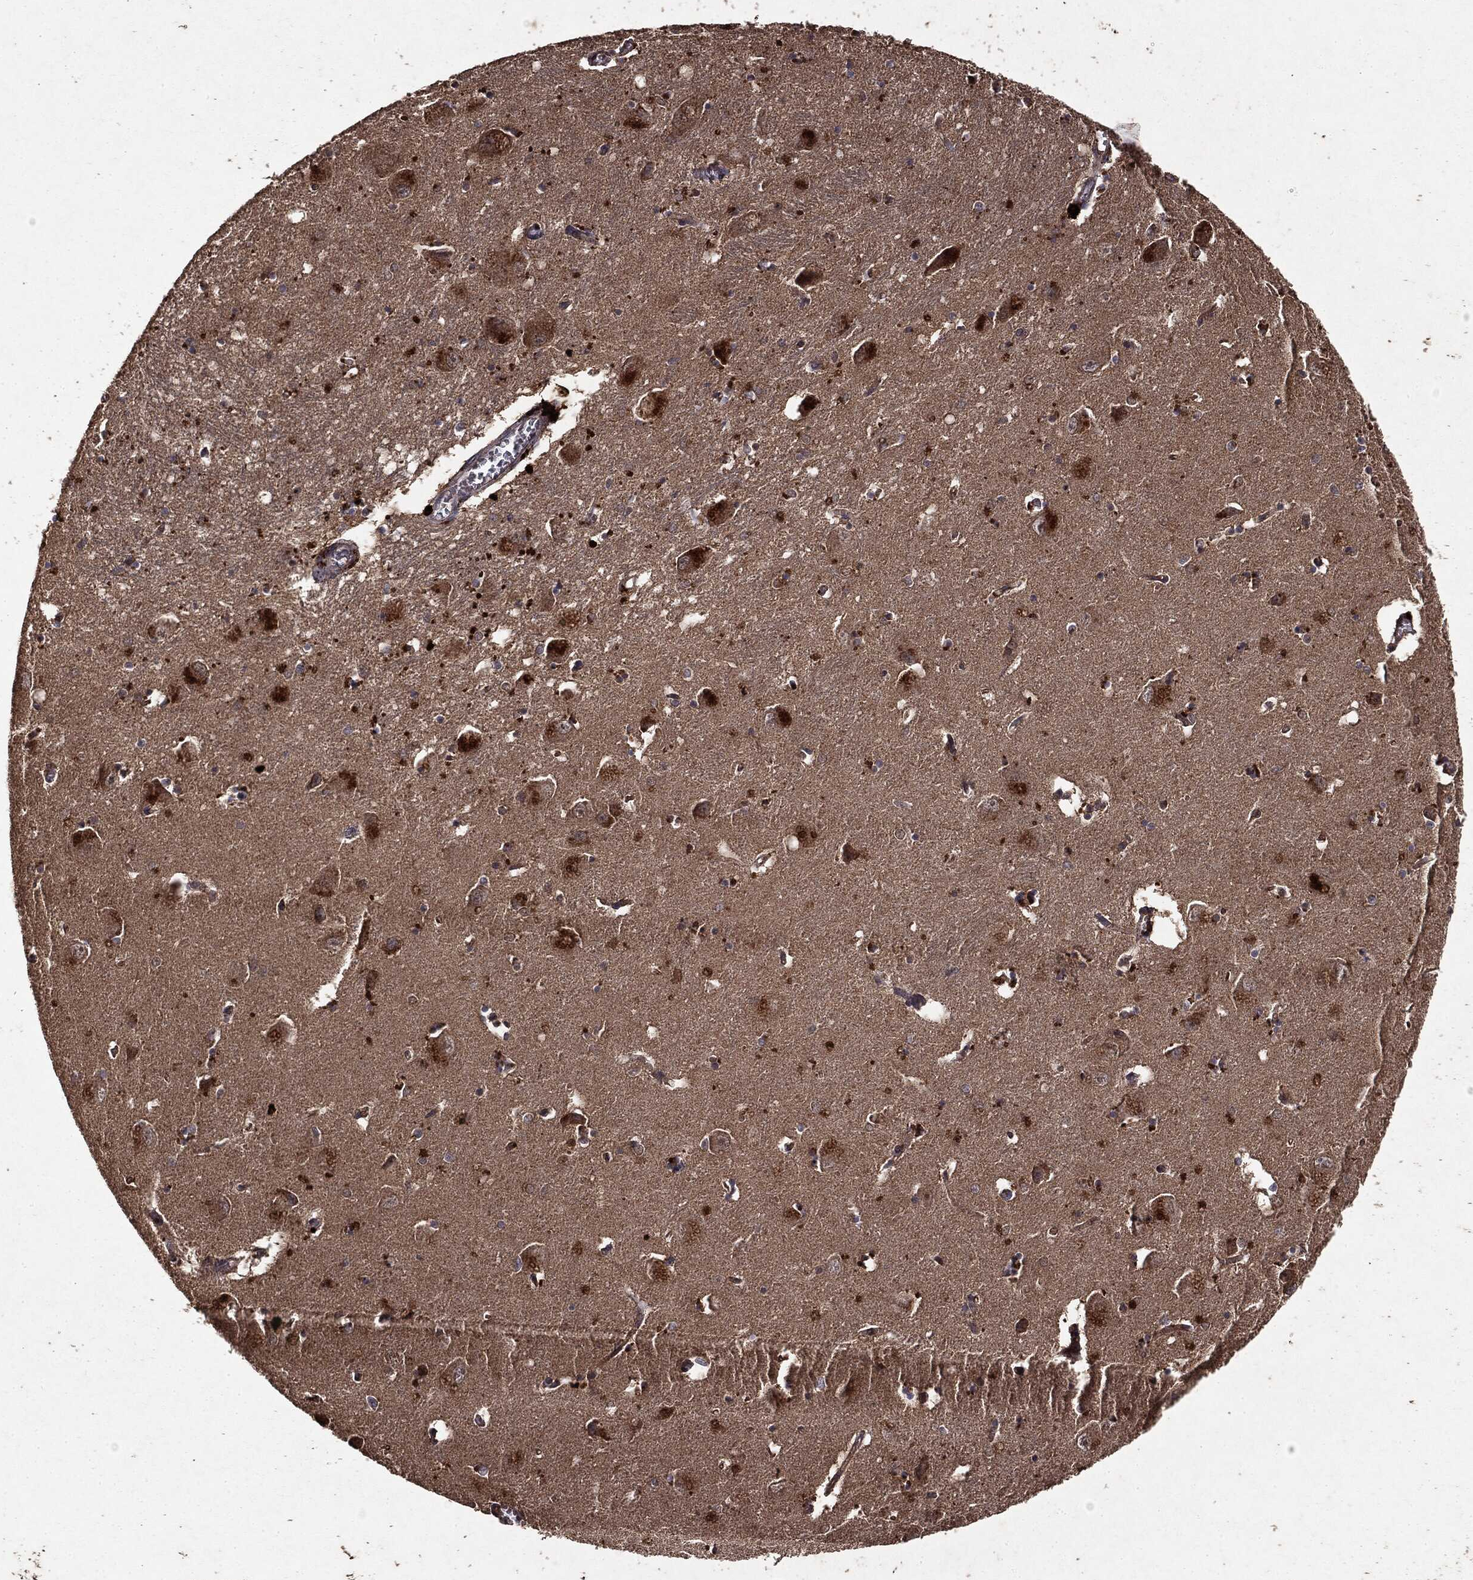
{"staining": {"intensity": "negative", "quantity": "none", "location": "none"}, "tissue": "caudate", "cell_type": "Glial cells", "image_type": "normal", "snomed": [{"axis": "morphology", "description": "Normal tissue, NOS"}, {"axis": "topography", "description": "Lateral ventricle wall"}], "caption": "High power microscopy micrograph of an immunohistochemistry (IHC) histopathology image of unremarkable caudate, revealing no significant positivity in glial cells. The staining is performed using DAB brown chromogen with nuclei counter-stained in using hematoxylin.", "gene": "MTOR", "patient": {"sex": "male", "age": 54}}